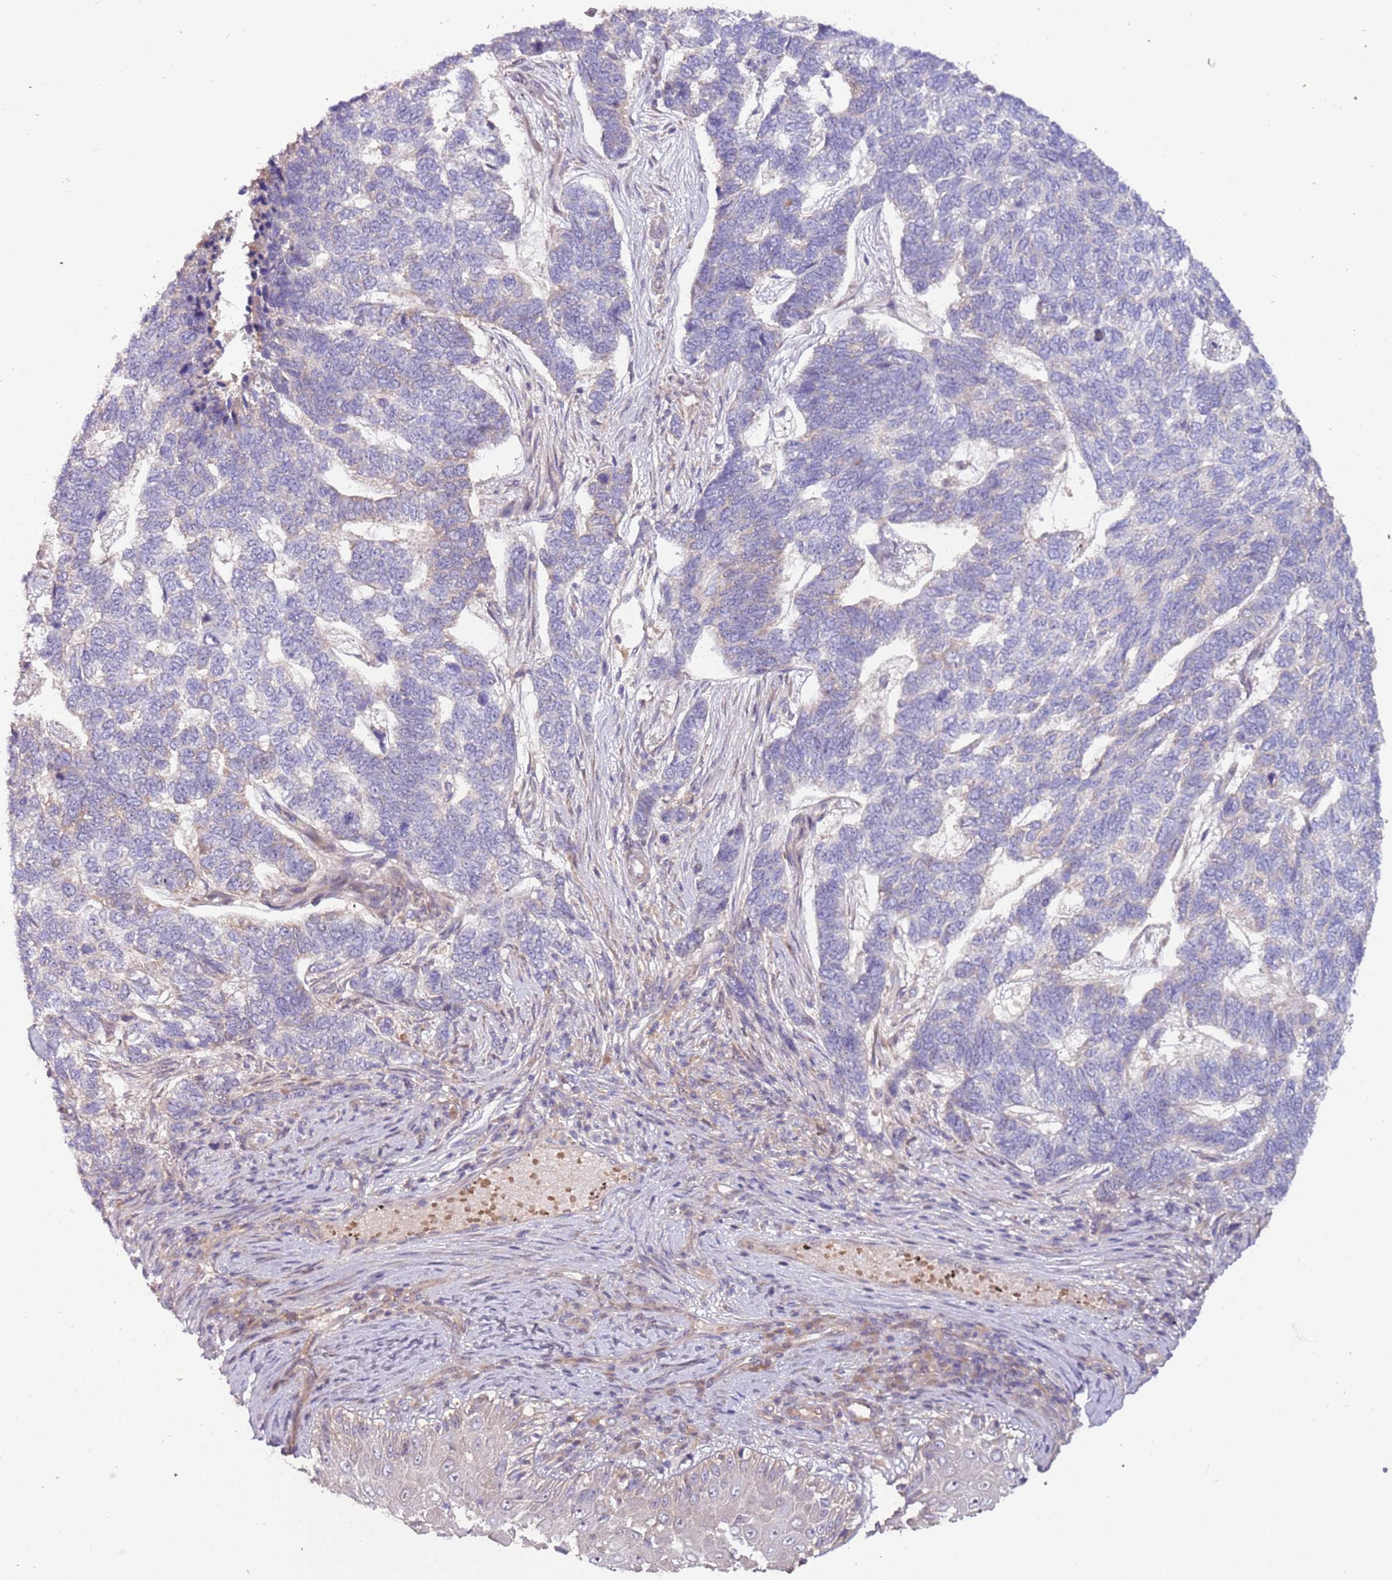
{"staining": {"intensity": "negative", "quantity": "none", "location": "none"}, "tissue": "skin cancer", "cell_type": "Tumor cells", "image_type": "cancer", "snomed": [{"axis": "morphology", "description": "Basal cell carcinoma"}, {"axis": "topography", "description": "Skin"}], "caption": "The histopathology image exhibits no staining of tumor cells in skin cancer.", "gene": "TRAPPC6B", "patient": {"sex": "female", "age": 65}}